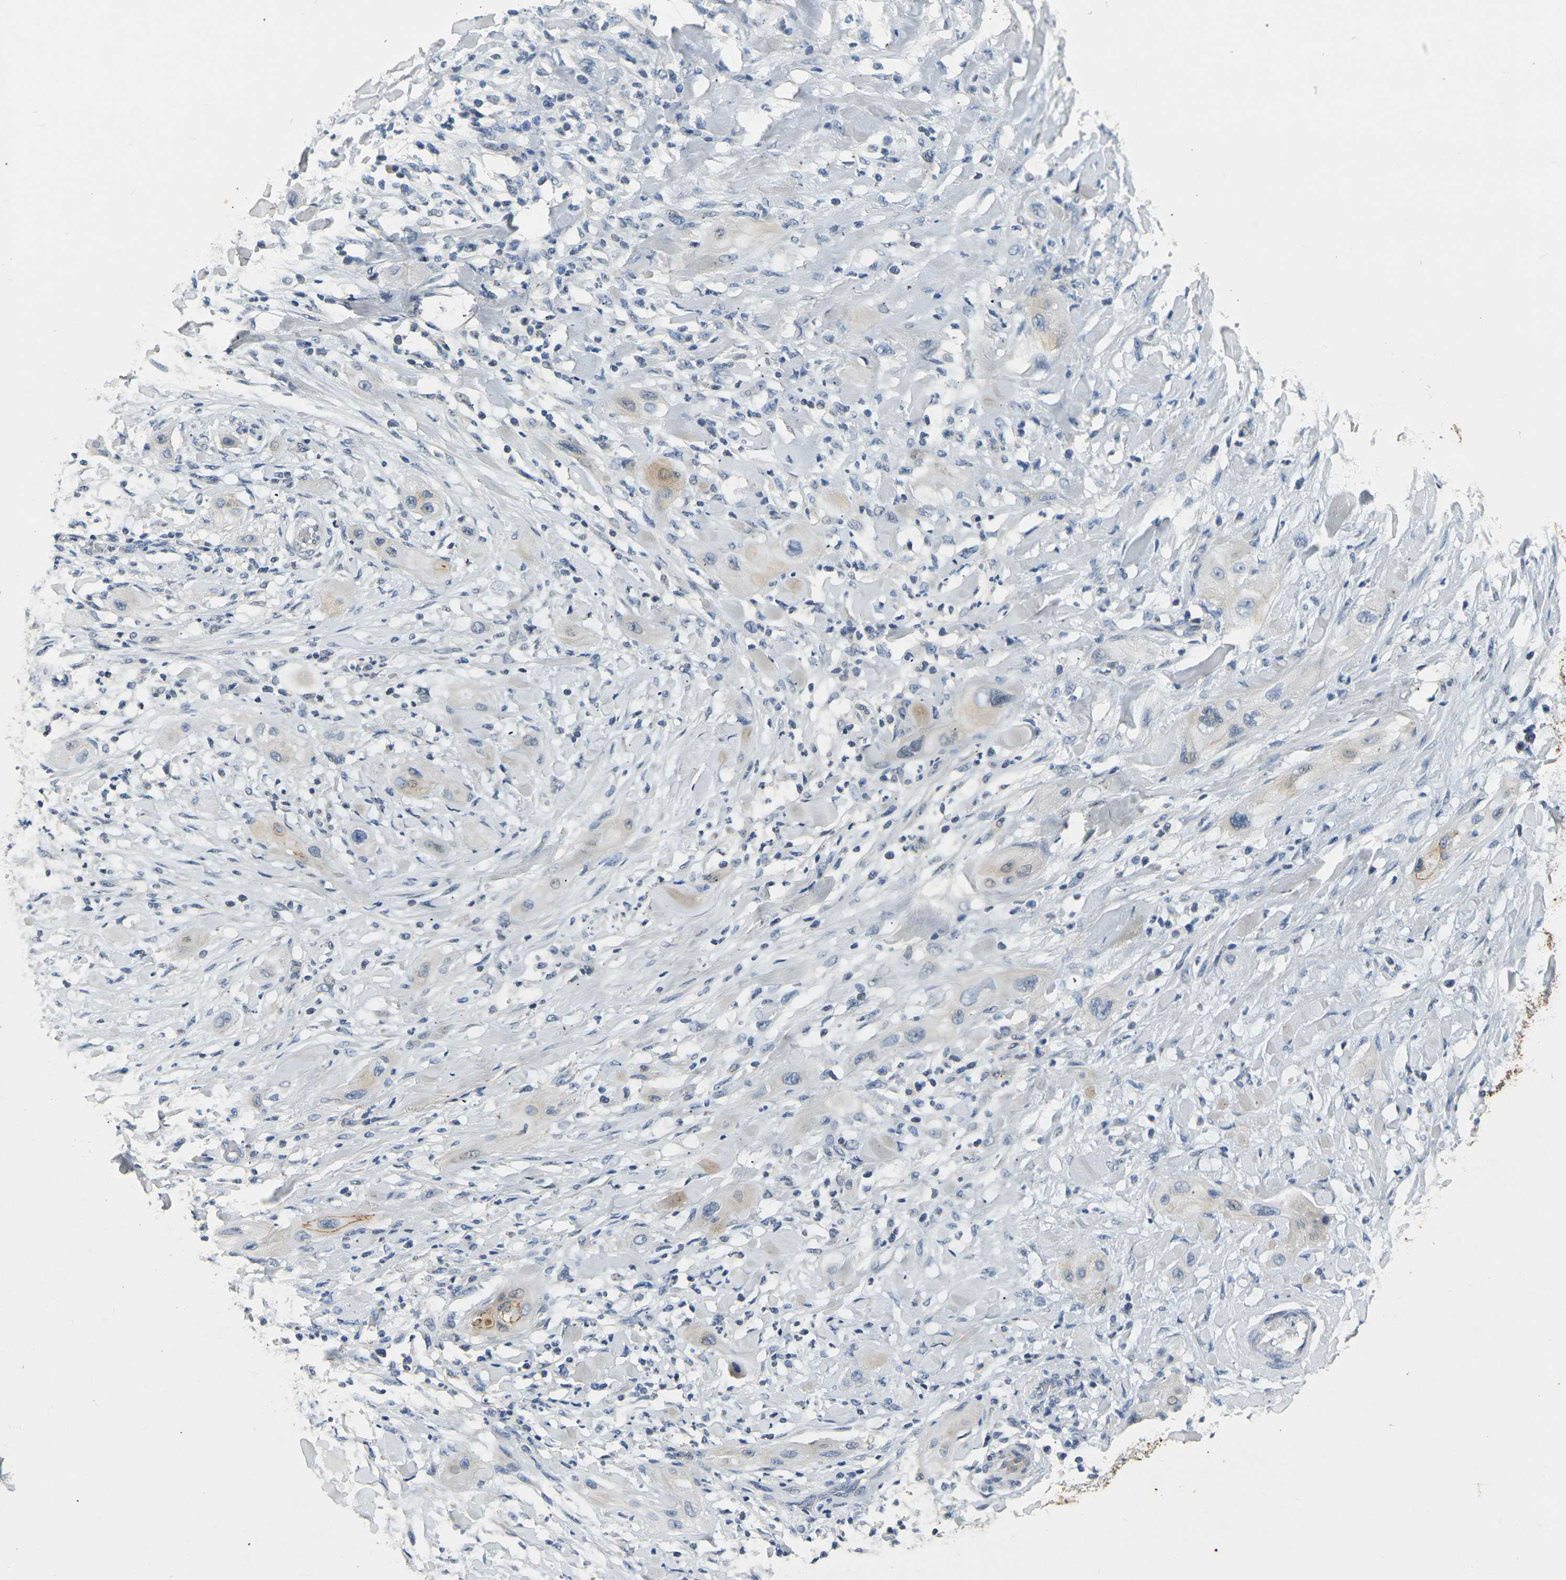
{"staining": {"intensity": "weak", "quantity": "<25%", "location": "cytoplasmic/membranous"}, "tissue": "lung cancer", "cell_type": "Tumor cells", "image_type": "cancer", "snomed": [{"axis": "morphology", "description": "Squamous cell carcinoma, NOS"}, {"axis": "topography", "description": "Lung"}], "caption": "Lung squamous cell carcinoma was stained to show a protein in brown. There is no significant positivity in tumor cells.", "gene": "CLDN7", "patient": {"sex": "female", "age": 47}}